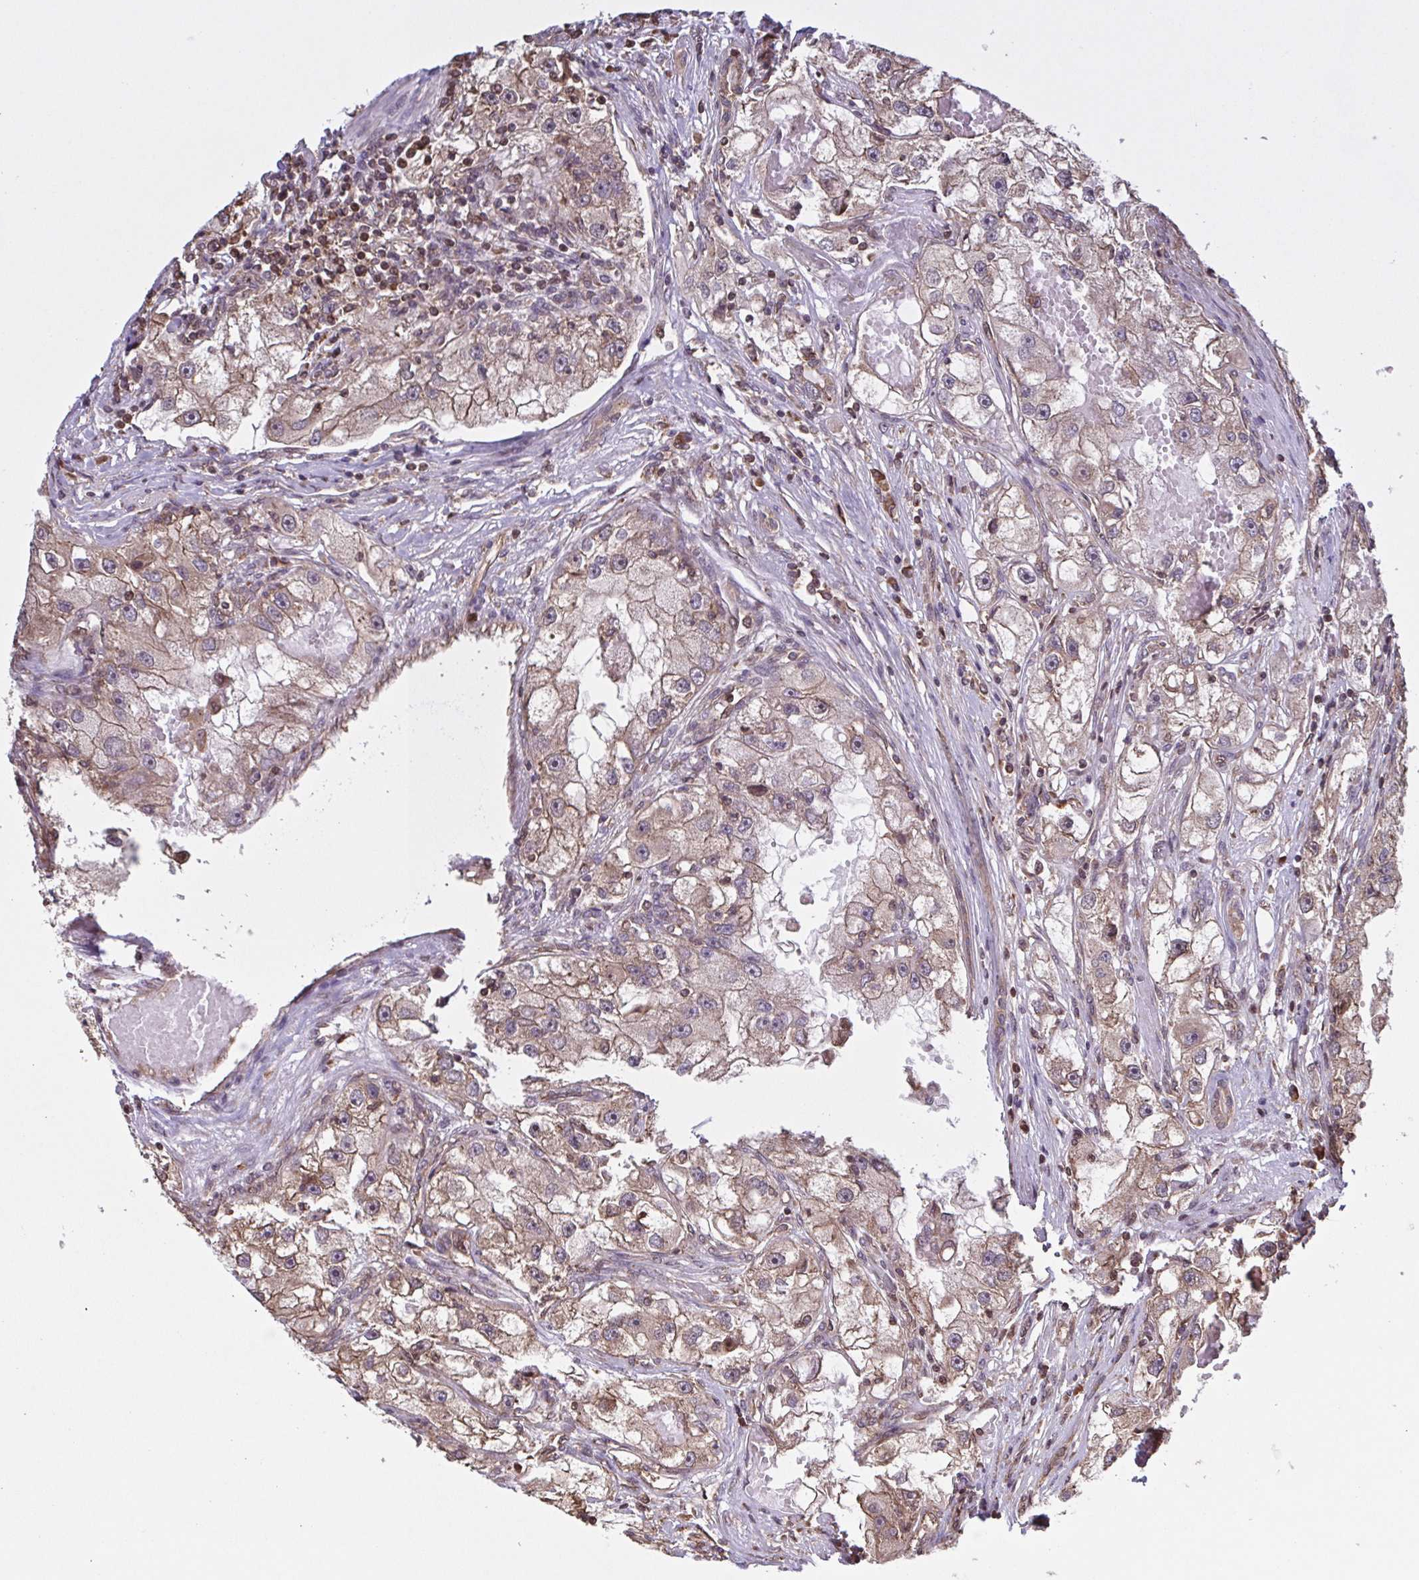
{"staining": {"intensity": "weak", "quantity": ">75%", "location": "cytoplasmic/membranous"}, "tissue": "renal cancer", "cell_type": "Tumor cells", "image_type": "cancer", "snomed": [{"axis": "morphology", "description": "Adenocarcinoma, NOS"}, {"axis": "topography", "description": "Kidney"}], "caption": "This is an image of IHC staining of renal adenocarcinoma, which shows weak staining in the cytoplasmic/membranous of tumor cells.", "gene": "SEC63", "patient": {"sex": "male", "age": 63}}